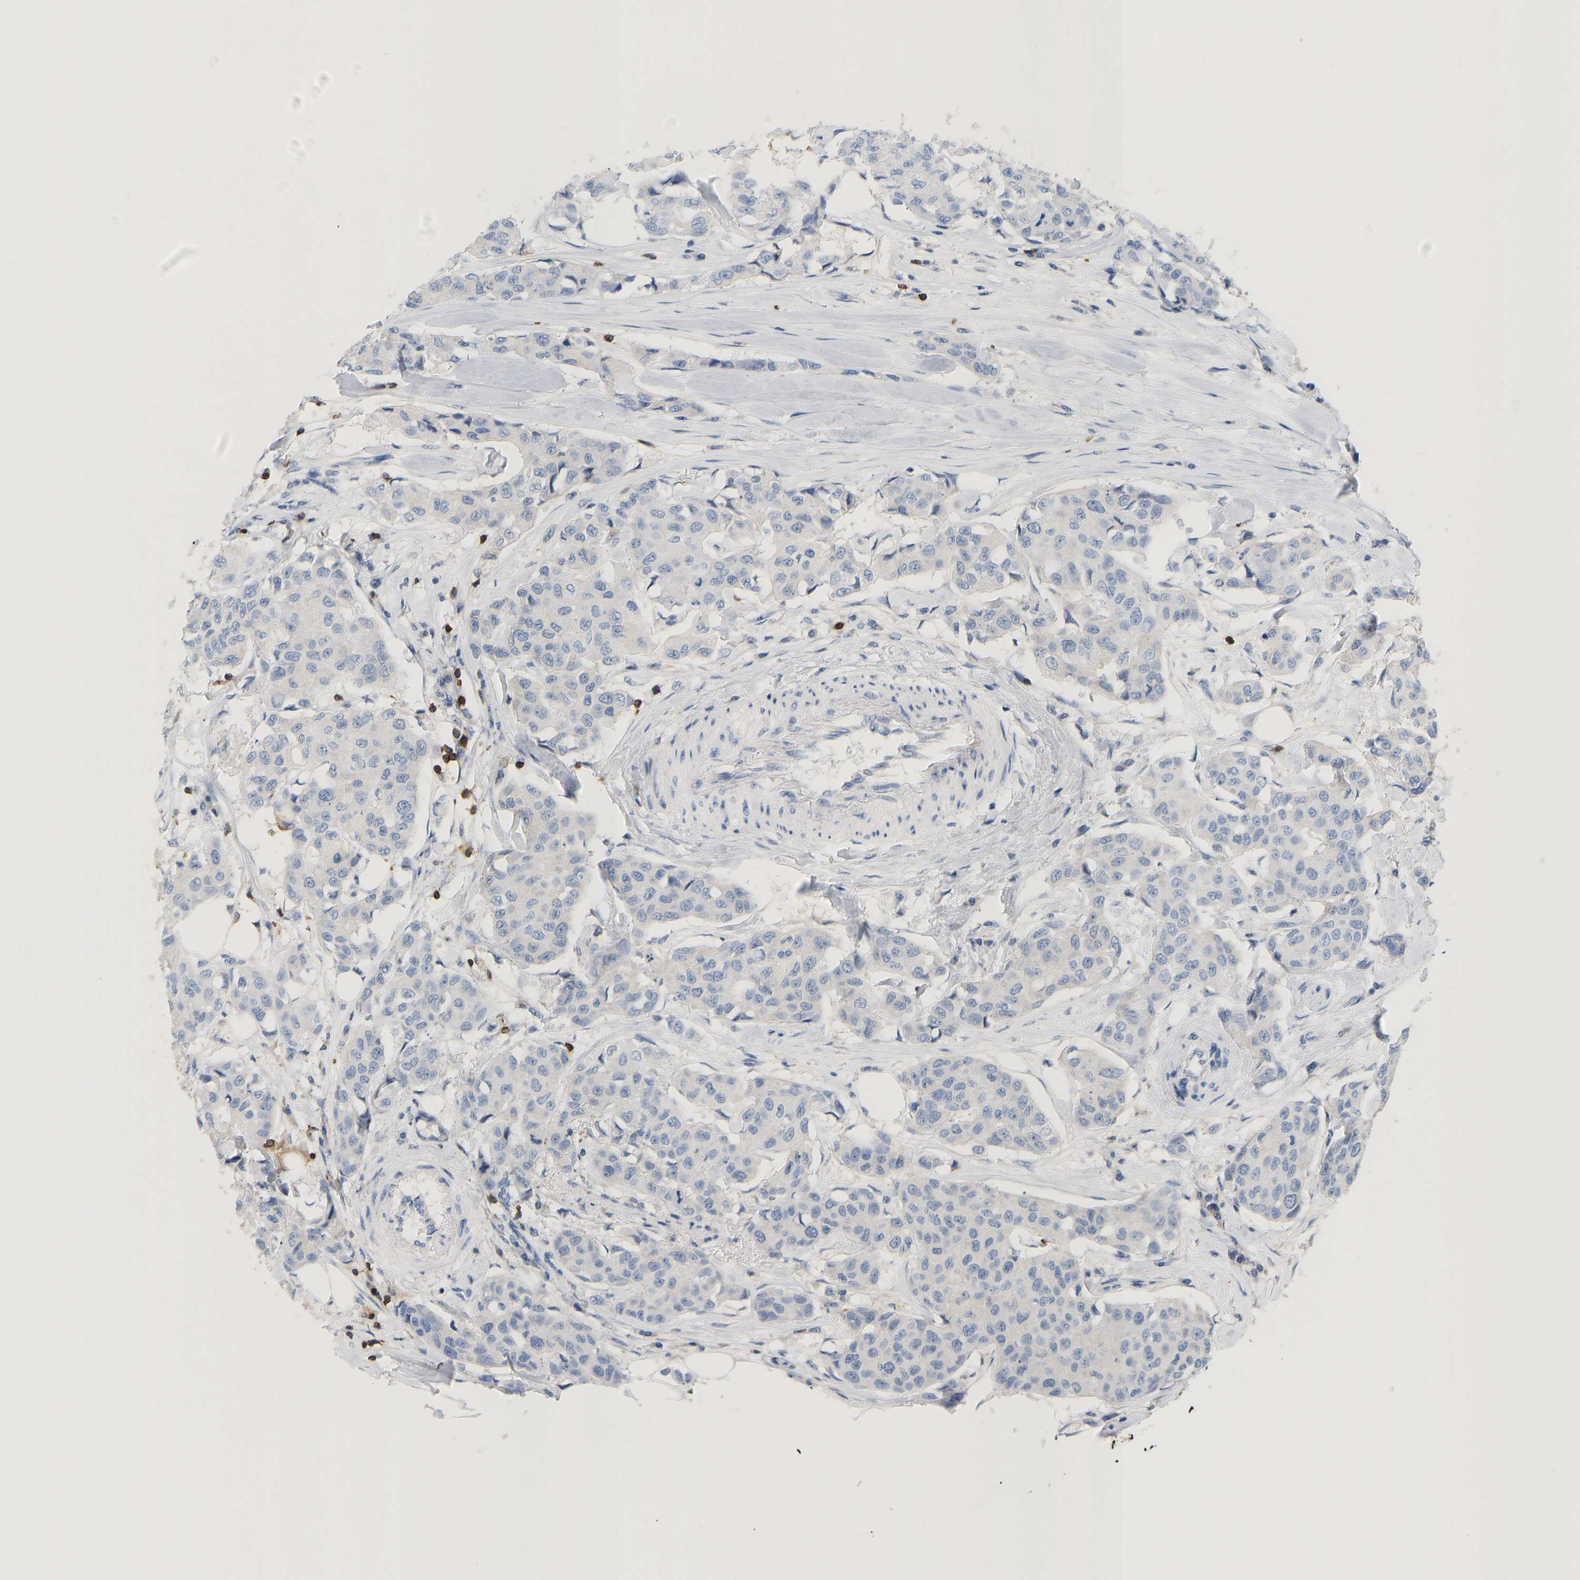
{"staining": {"intensity": "negative", "quantity": "none", "location": "none"}, "tissue": "breast cancer", "cell_type": "Tumor cells", "image_type": "cancer", "snomed": [{"axis": "morphology", "description": "Duct carcinoma"}, {"axis": "topography", "description": "Breast"}], "caption": "DAB immunohistochemical staining of human breast intraductal carcinoma demonstrates no significant staining in tumor cells. (Immunohistochemistry (ihc), brightfield microscopy, high magnification).", "gene": "EVL", "patient": {"sex": "female", "age": 80}}